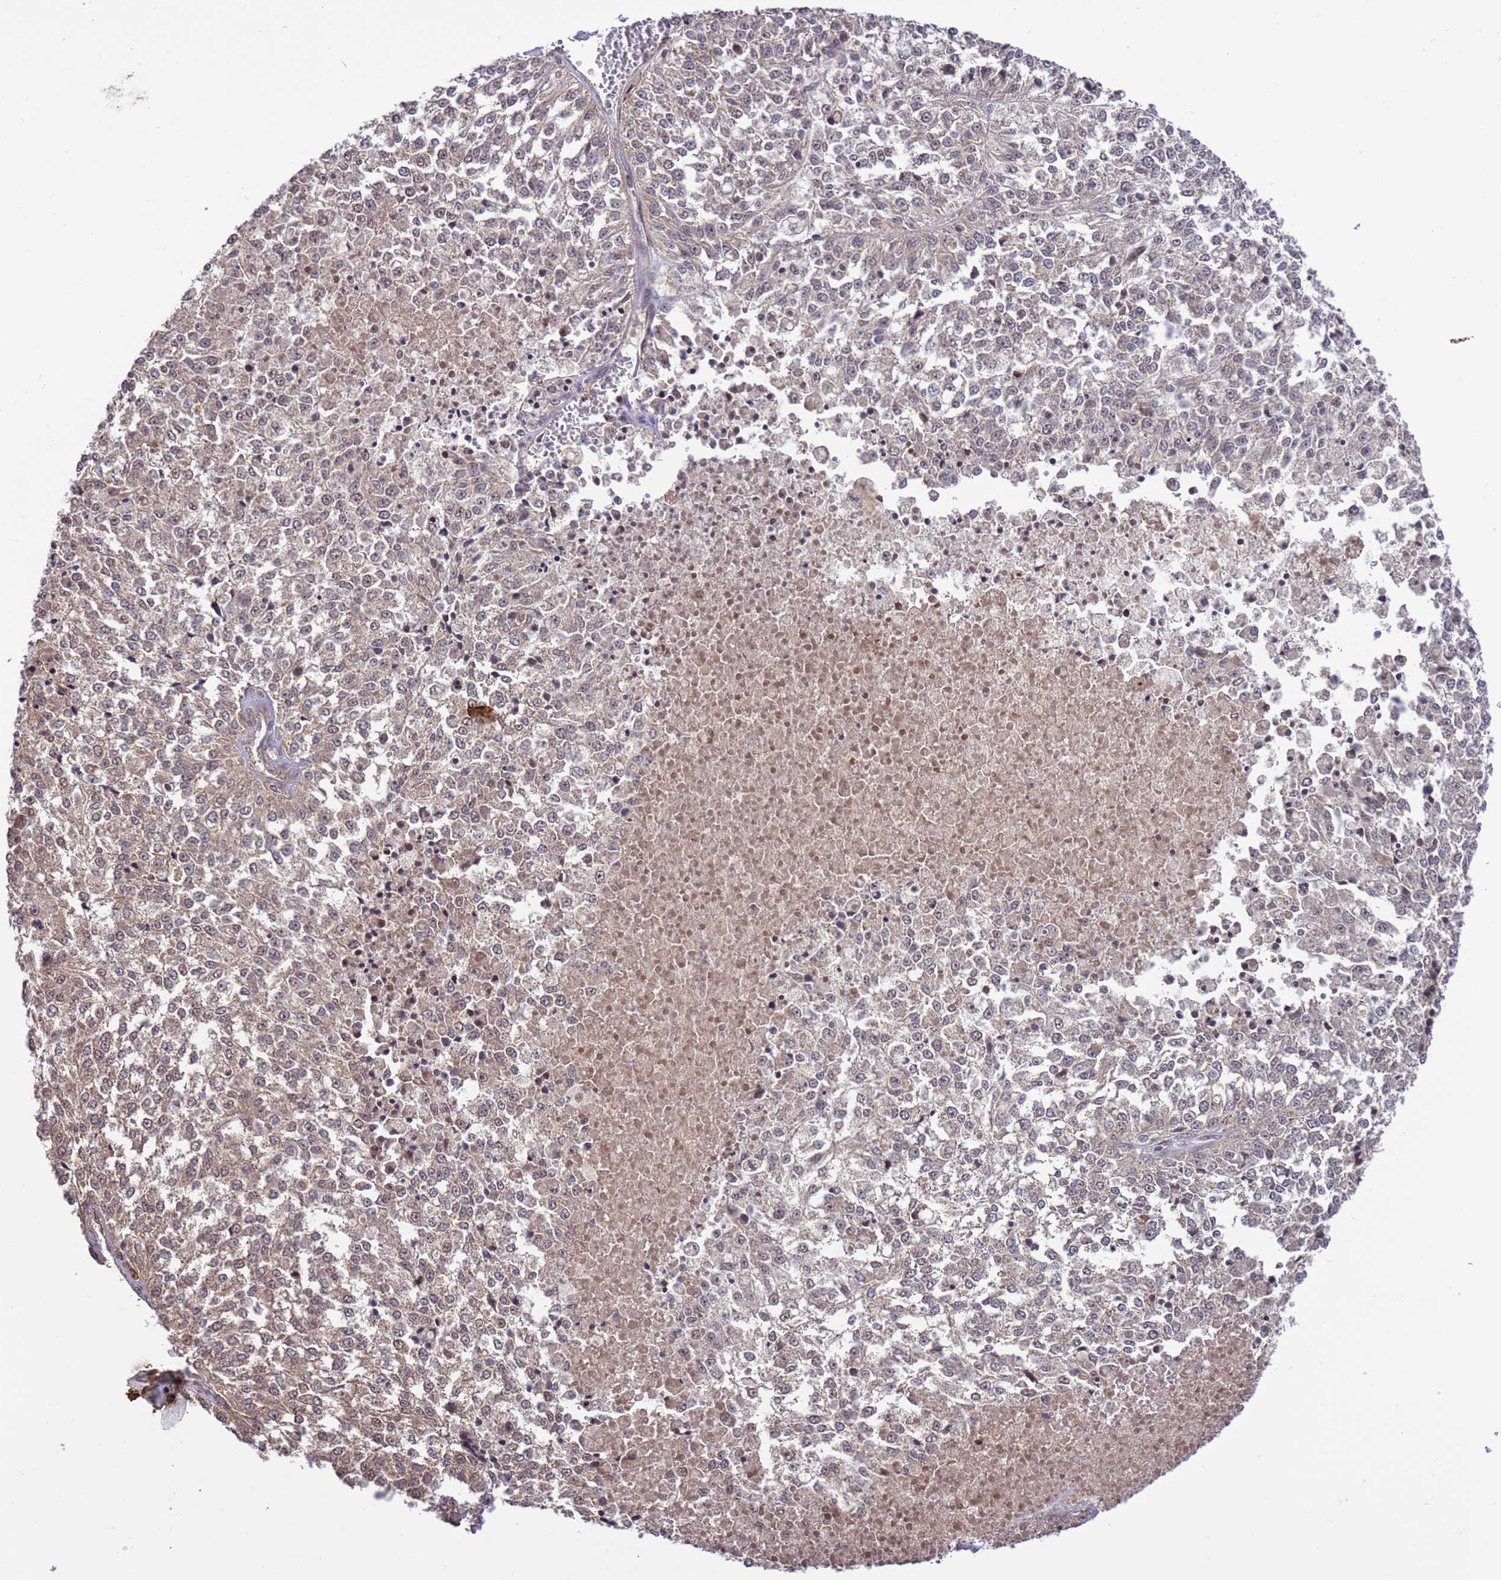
{"staining": {"intensity": "weak", "quantity": "25%-75%", "location": "nuclear"}, "tissue": "melanoma", "cell_type": "Tumor cells", "image_type": "cancer", "snomed": [{"axis": "morphology", "description": "Malignant melanoma, NOS"}, {"axis": "topography", "description": "Skin"}], "caption": "Approximately 25%-75% of tumor cells in human malignant melanoma demonstrate weak nuclear protein positivity as visualized by brown immunohistochemical staining.", "gene": "ZFP69B", "patient": {"sex": "female", "age": 64}}